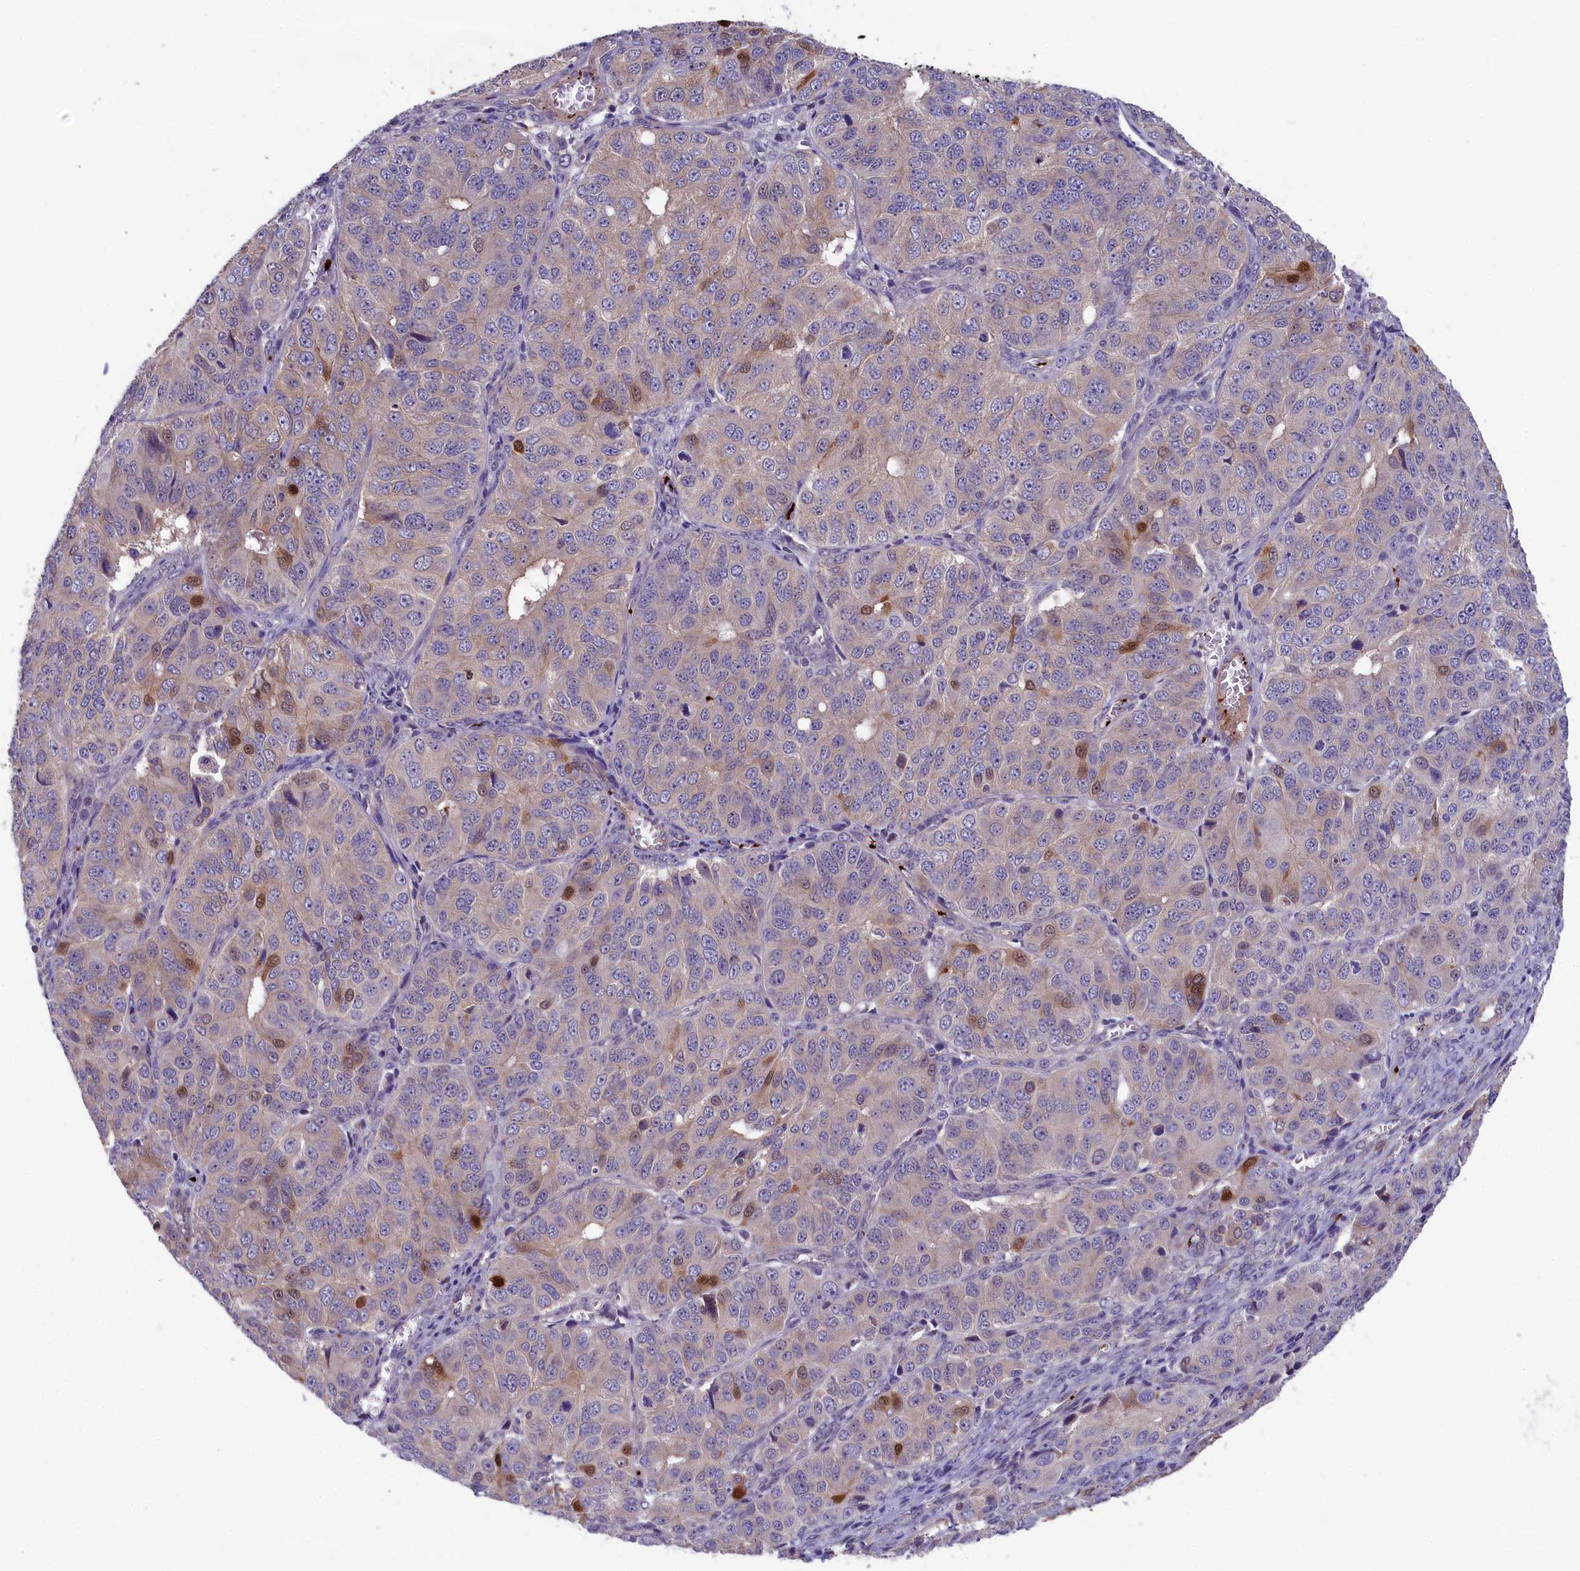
{"staining": {"intensity": "weak", "quantity": "25%-75%", "location": "cytoplasmic/membranous,nuclear"}, "tissue": "ovarian cancer", "cell_type": "Tumor cells", "image_type": "cancer", "snomed": [{"axis": "morphology", "description": "Carcinoma, endometroid"}, {"axis": "topography", "description": "Ovary"}], "caption": "The micrograph demonstrates a brown stain indicating the presence of a protein in the cytoplasmic/membranous and nuclear of tumor cells in endometroid carcinoma (ovarian). (Brightfield microscopy of DAB IHC at high magnification).", "gene": "HEATR3", "patient": {"sex": "female", "age": 51}}